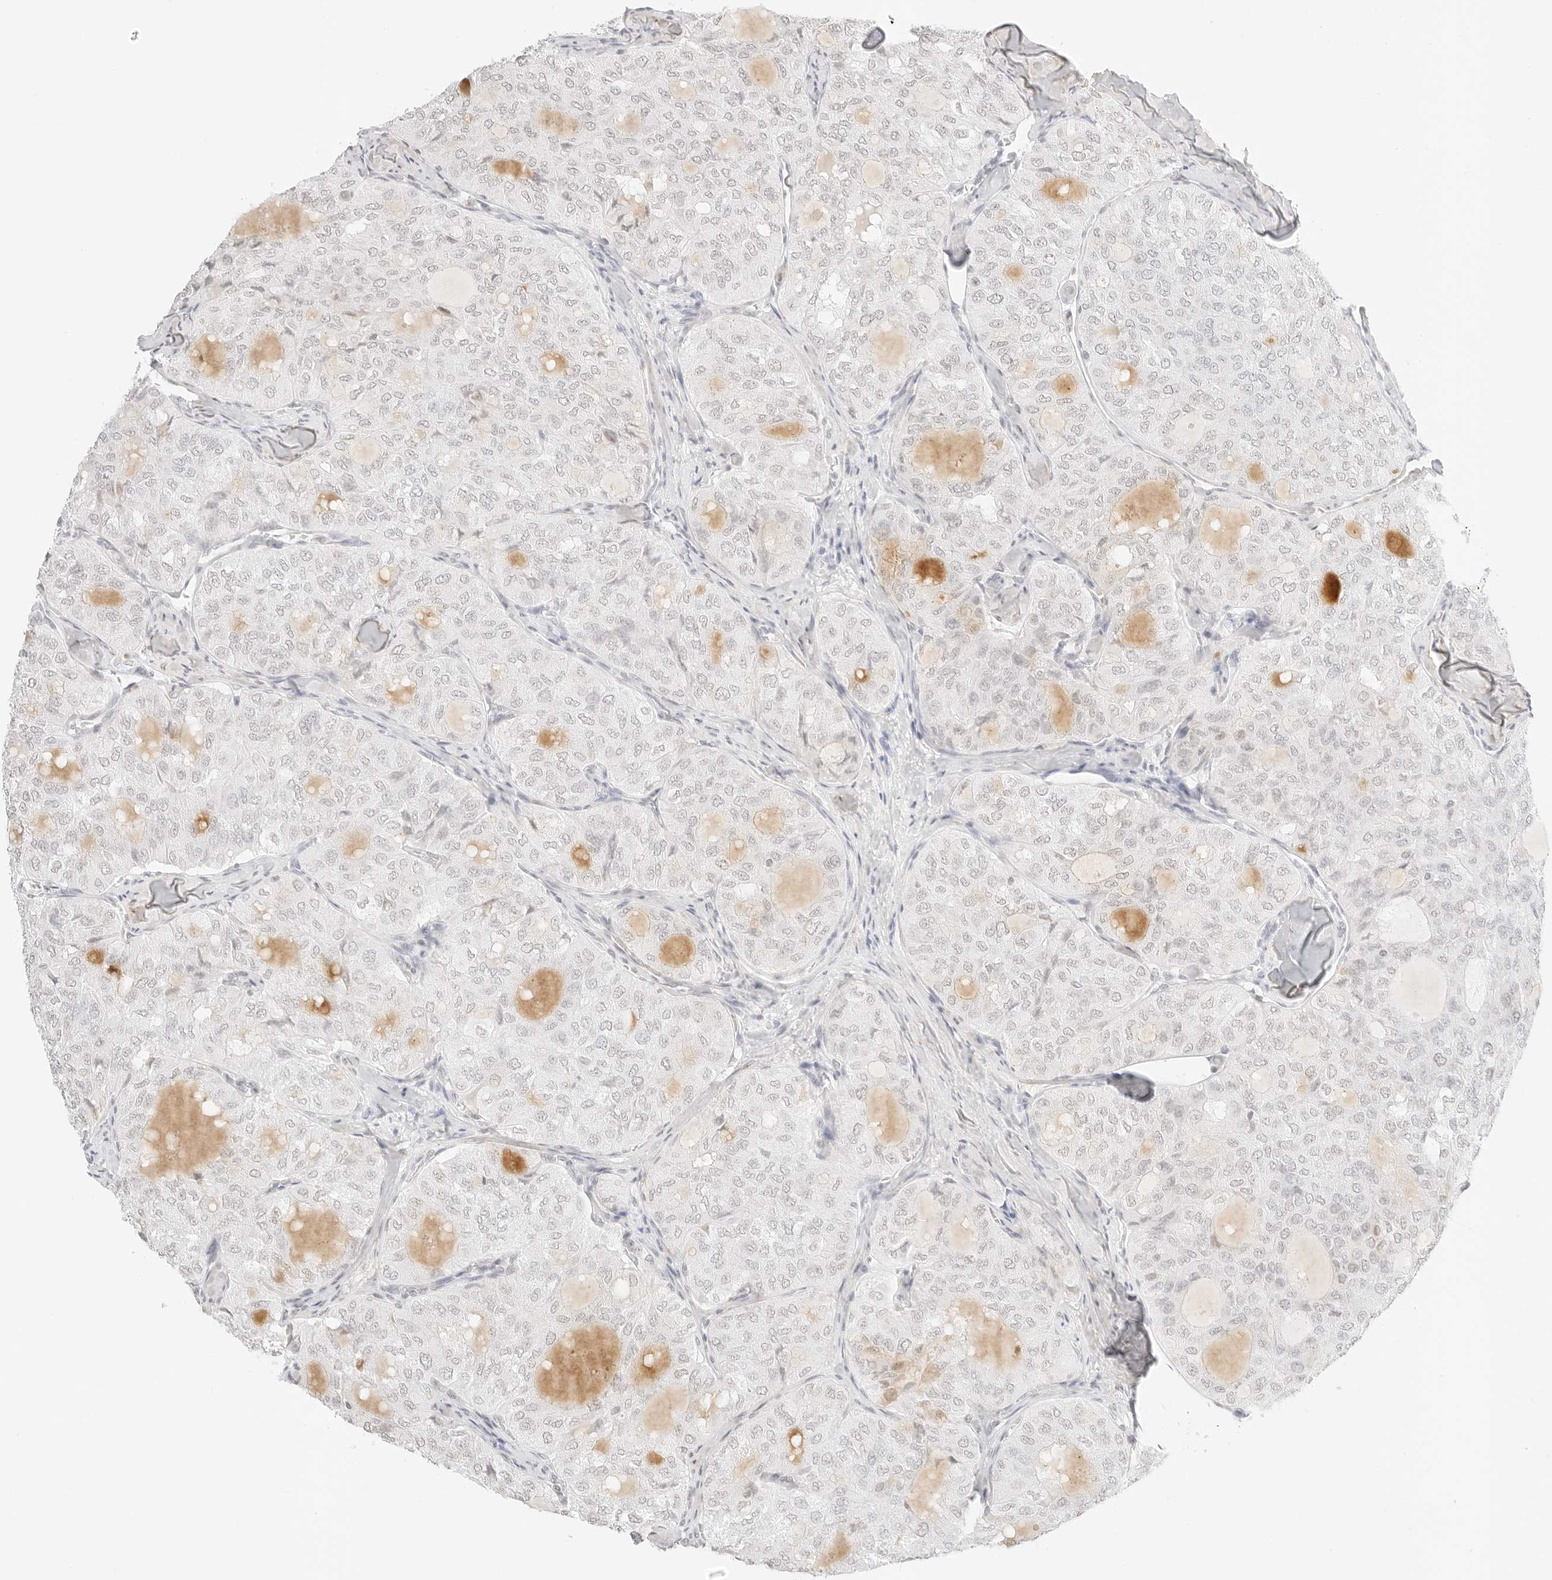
{"staining": {"intensity": "weak", "quantity": "25%-75%", "location": "nuclear"}, "tissue": "thyroid cancer", "cell_type": "Tumor cells", "image_type": "cancer", "snomed": [{"axis": "morphology", "description": "Follicular adenoma carcinoma, NOS"}, {"axis": "topography", "description": "Thyroid gland"}], "caption": "This is an image of immunohistochemistry (IHC) staining of thyroid follicular adenoma carcinoma, which shows weak staining in the nuclear of tumor cells.", "gene": "FBLN5", "patient": {"sex": "male", "age": 75}}